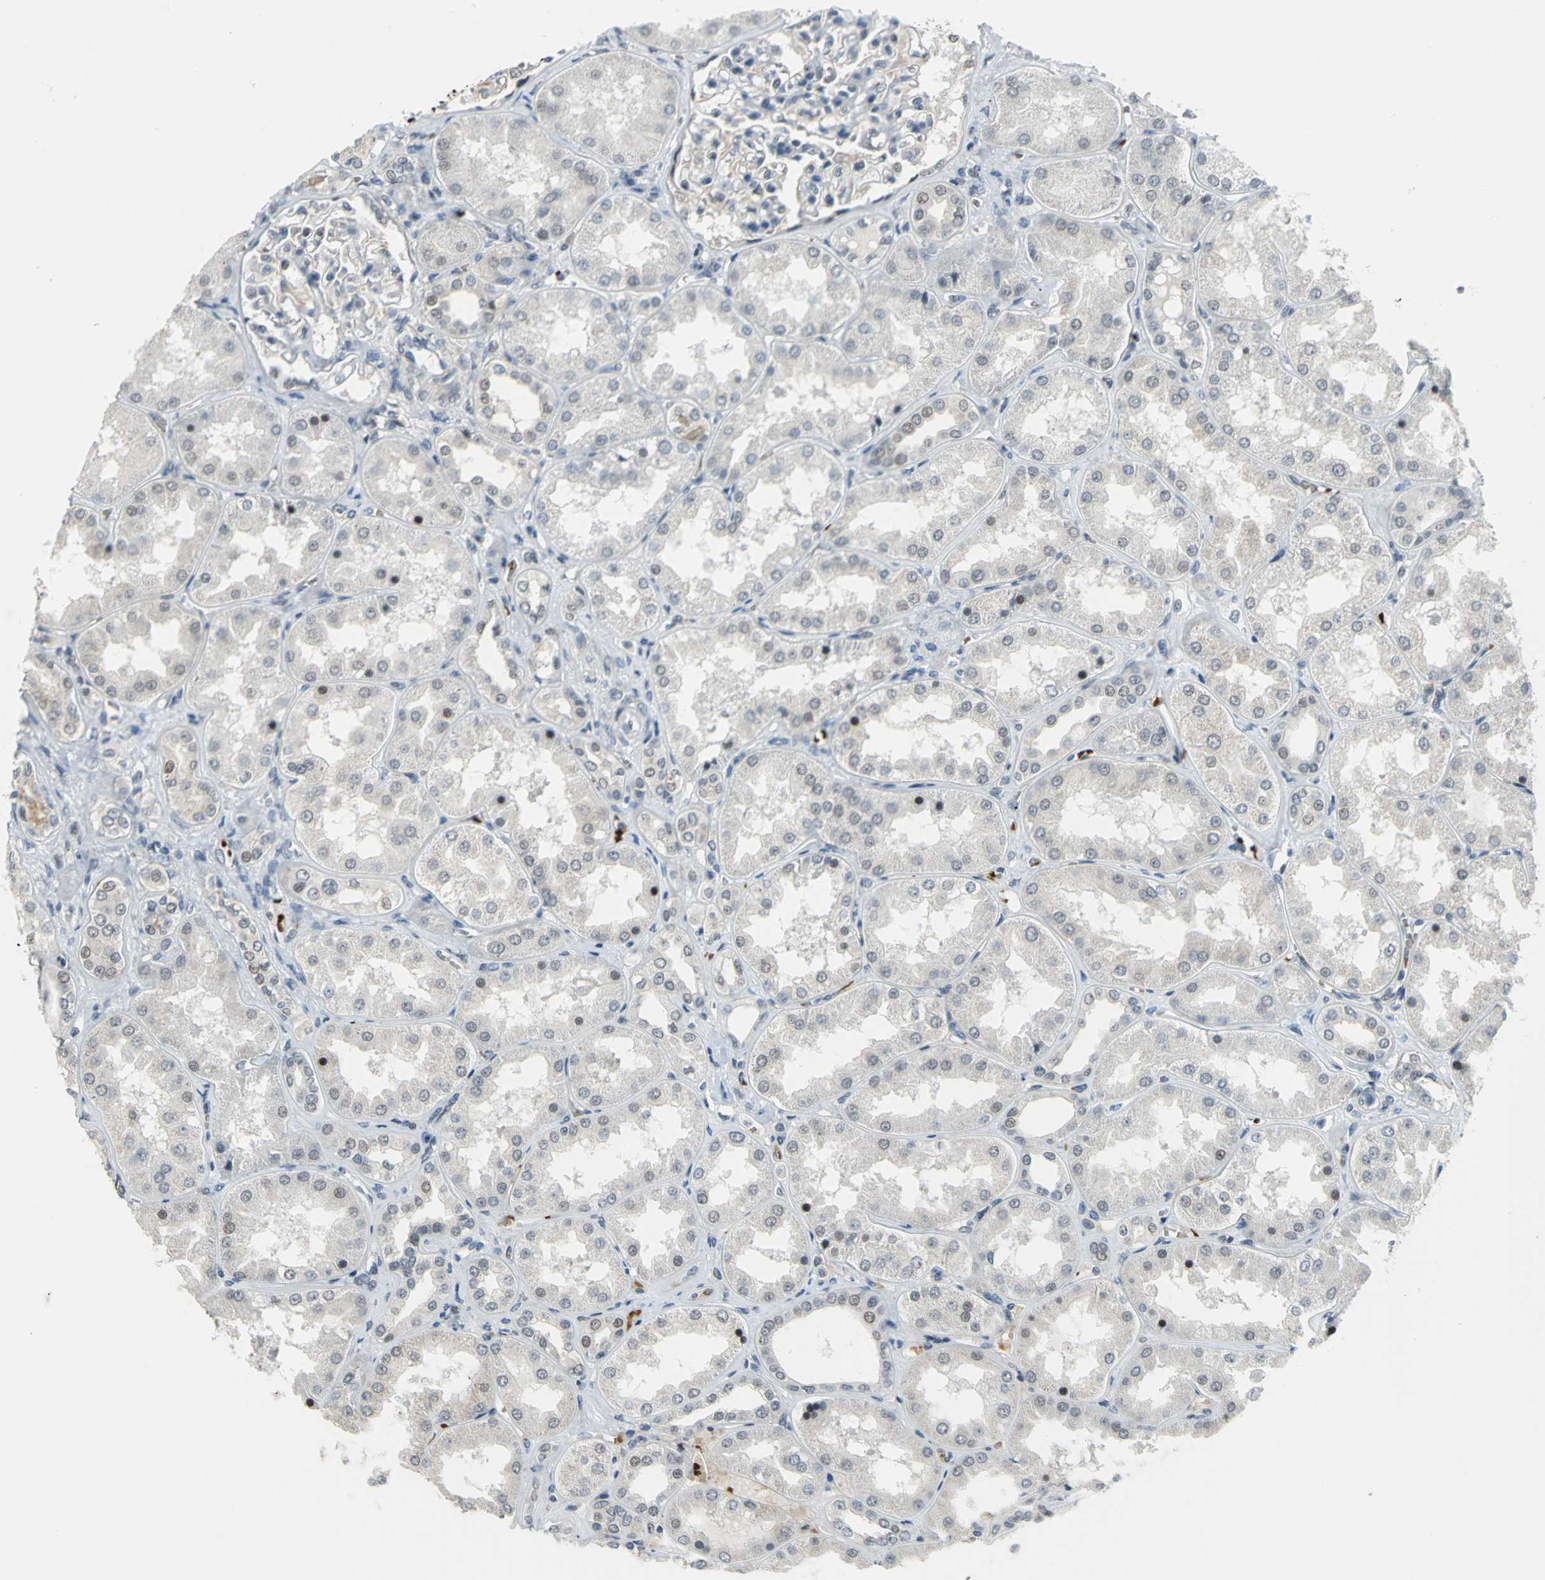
{"staining": {"intensity": "weak", "quantity": "<25%", "location": "nuclear"}, "tissue": "kidney", "cell_type": "Cells in glomeruli", "image_type": "normal", "snomed": [{"axis": "morphology", "description": "Normal tissue, NOS"}, {"axis": "topography", "description": "Kidney"}], "caption": "This is an IHC image of benign human kidney. There is no positivity in cells in glomeruli.", "gene": "GLI3", "patient": {"sex": "female", "age": 56}}